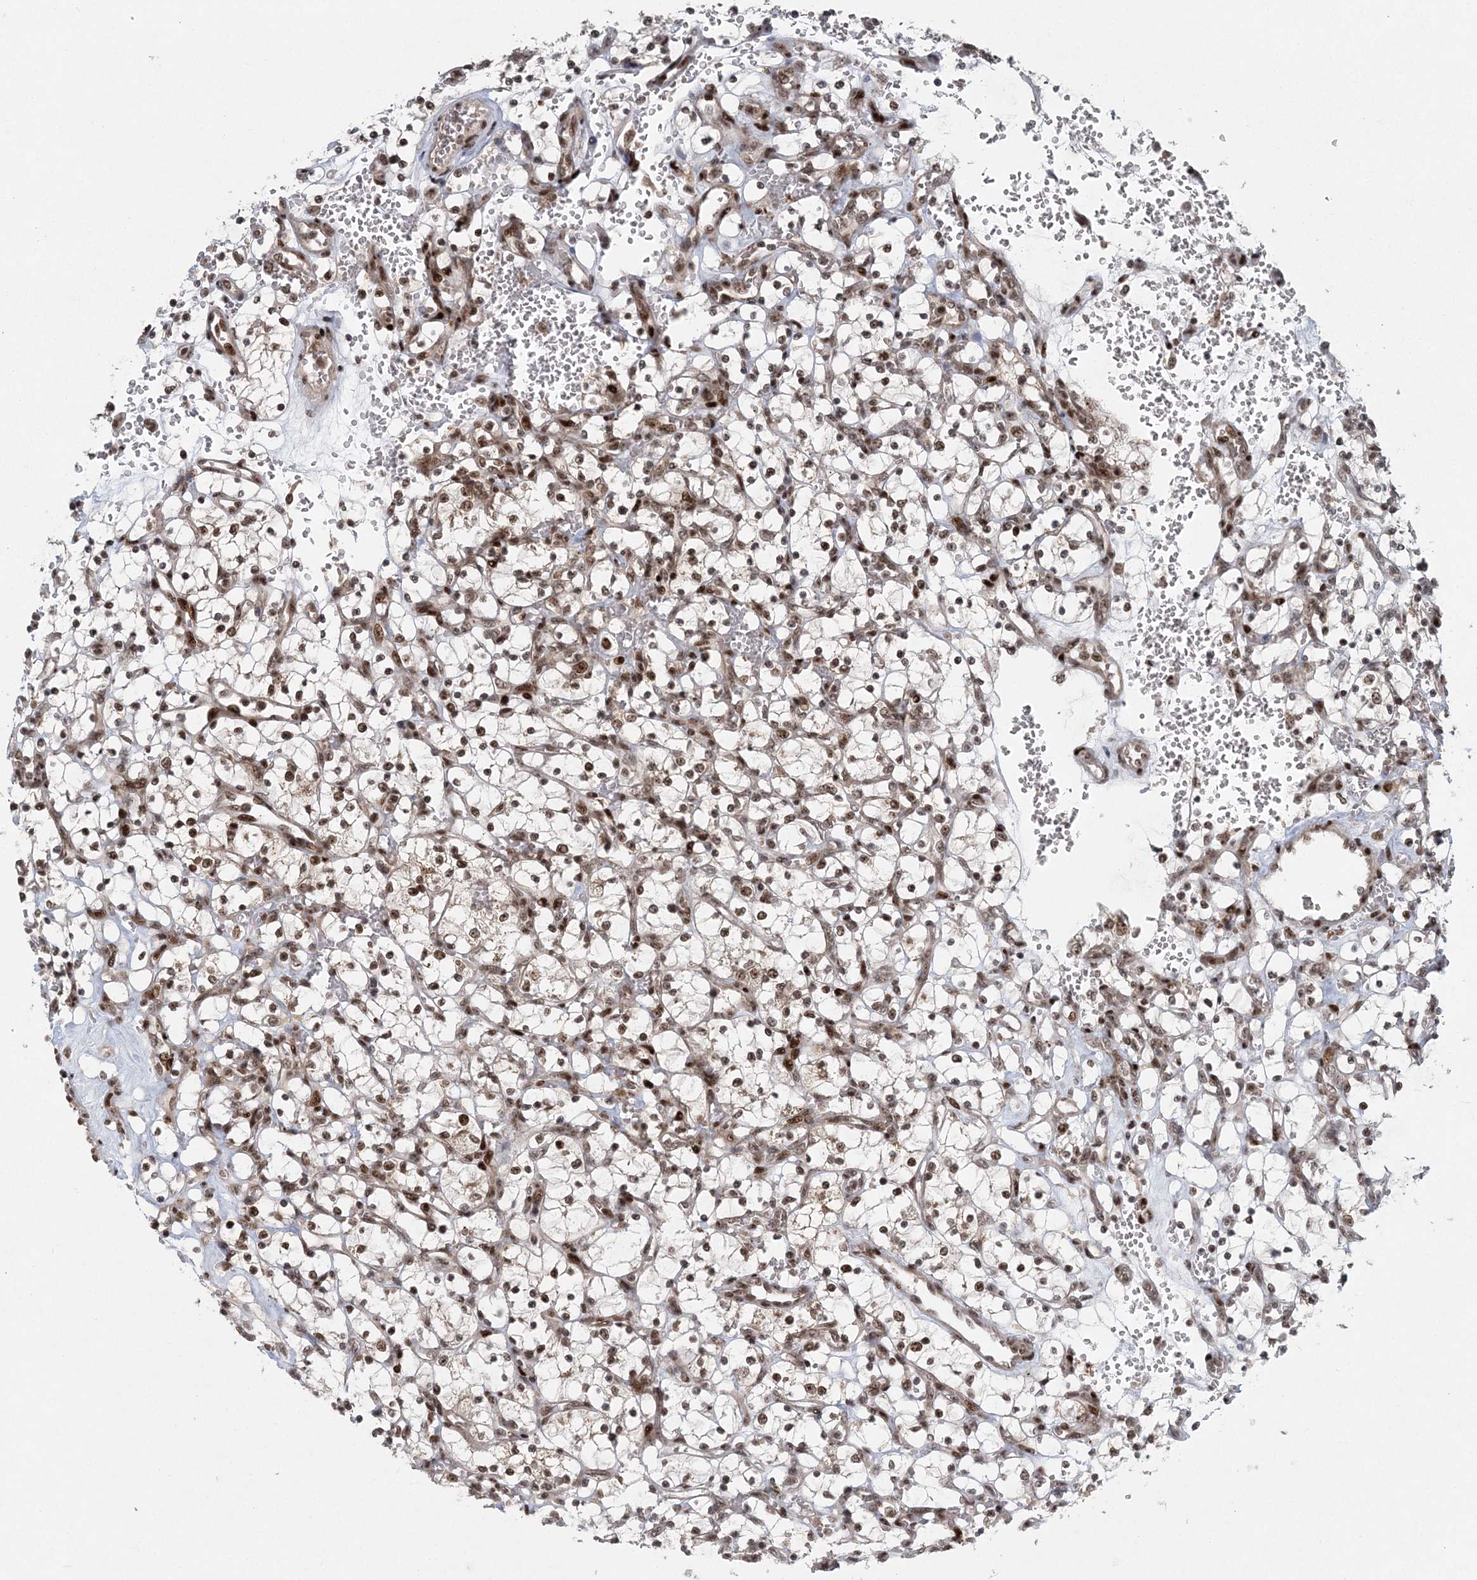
{"staining": {"intensity": "moderate", "quantity": ">75%", "location": "nuclear"}, "tissue": "renal cancer", "cell_type": "Tumor cells", "image_type": "cancer", "snomed": [{"axis": "morphology", "description": "Adenocarcinoma, NOS"}, {"axis": "topography", "description": "Kidney"}], "caption": "Renal cancer (adenocarcinoma) stained with immunohistochemistry shows moderate nuclear staining in approximately >75% of tumor cells.", "gene": "CWC22", "patient": {"sex": "female", "age": 69}}